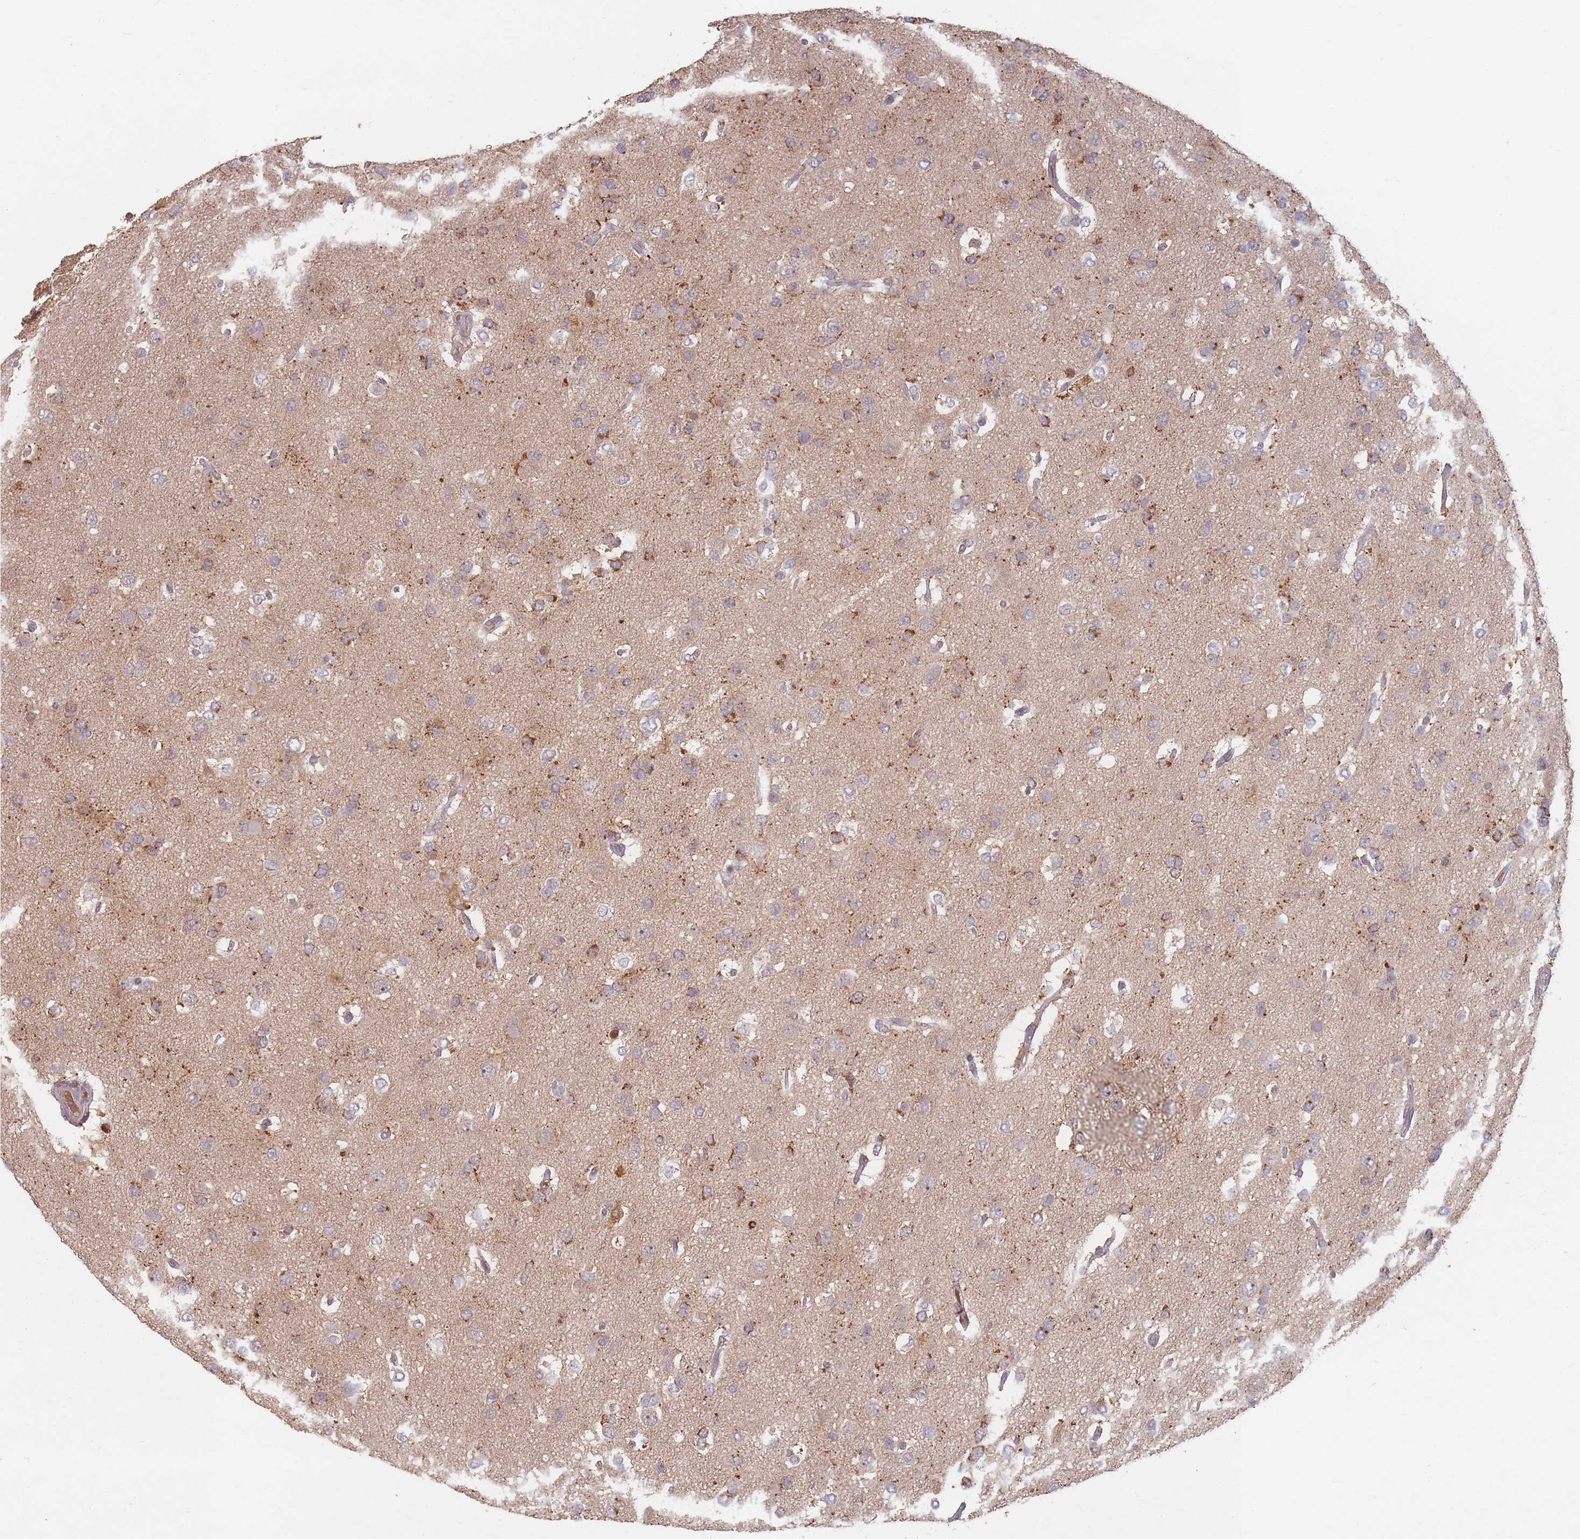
{"staining": {"intensity": "moderate", "quantity": "<25%", "location": "cytoplasmic/membranous"}, "tissue": "glioma", "cell_type": "Tumor cells", "image_type": "cancer", "snomed": [{"axis": "morphology", "description": "Glioma, malignant, High grade"}, {"axis": "topography", "description": "Brain"}], "caption": "The histopathology image displays a brown stain indicating the presence of a protein in the cytoplasmic/membranous of tumor cells in glioma. (Brightfield microscopy of DAB IHC at high magnification).", "gene": "OR2M4", "patient": {"sex": "male", "age": 53}}